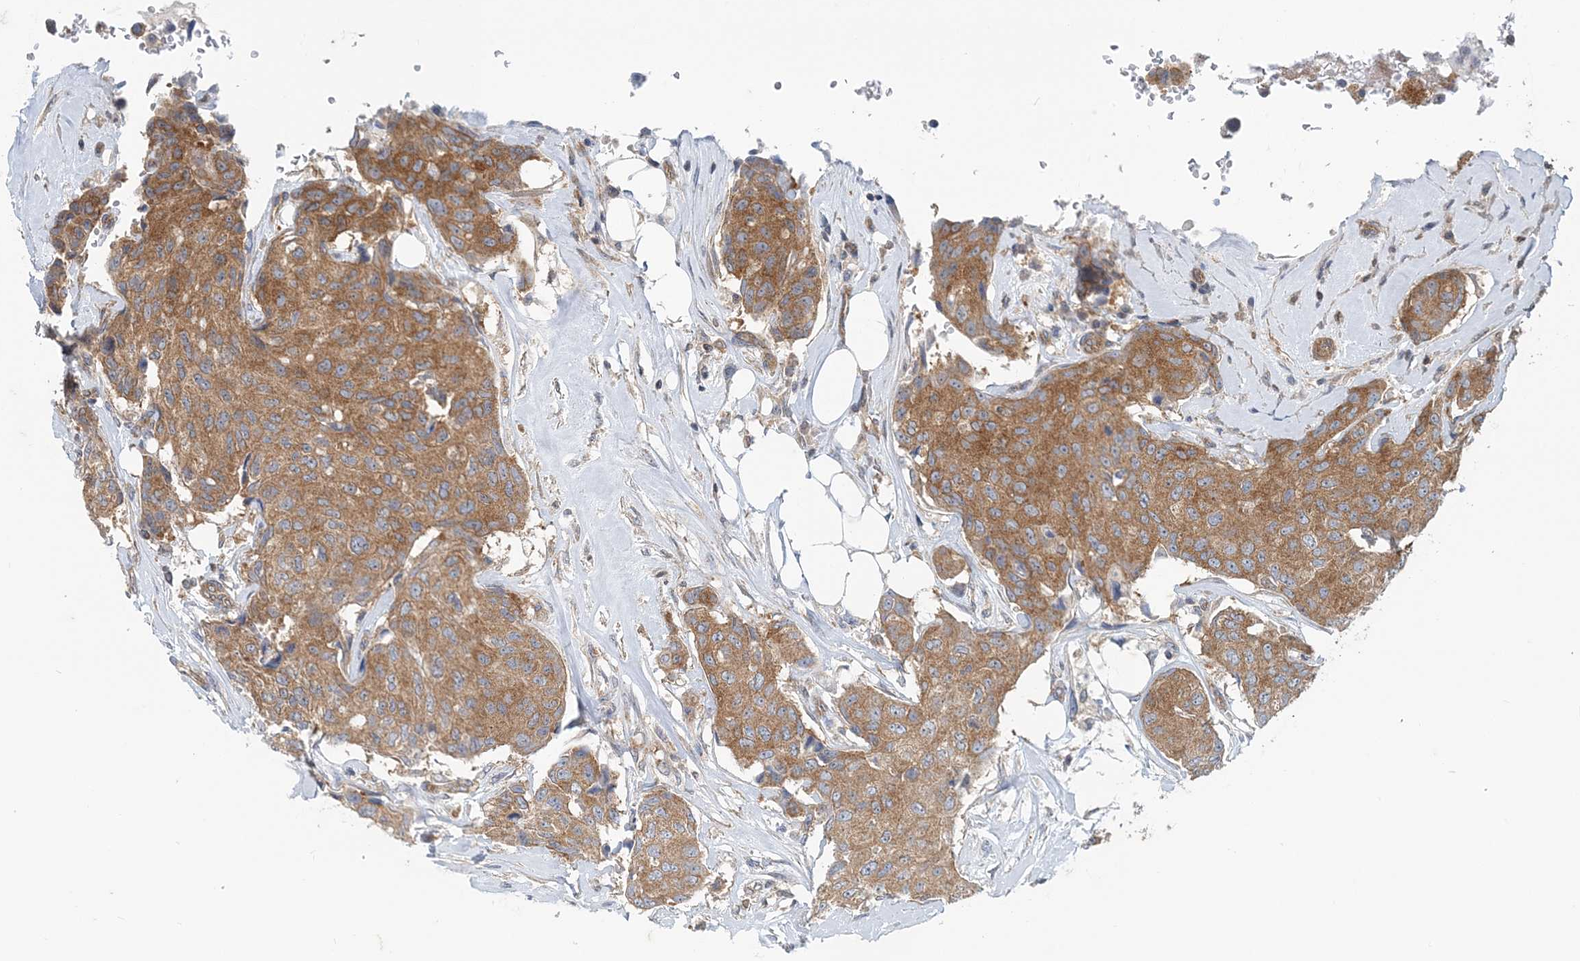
{"staining": {"intensity": "moderate", "quantity": ">75%", "location": "cytoplasmic/membranous"}, "tissue": "breast cancer", "cell_type": "Tumor cells", "image_type": "cancer", "snomed": [{"axis": "morphology", "description": "Duct carcinoma"}, {"axis": "topography", "description": "Breast"}], "caption": "Human invasive ductal carcinoma (breast) stained with a brown dye exhibits moderate cytoplasmic/membranous positive positivity in approximately >75% of tumor cells.", "gene": "MOB4", "patient": {"sex": "female", "age": 80}}